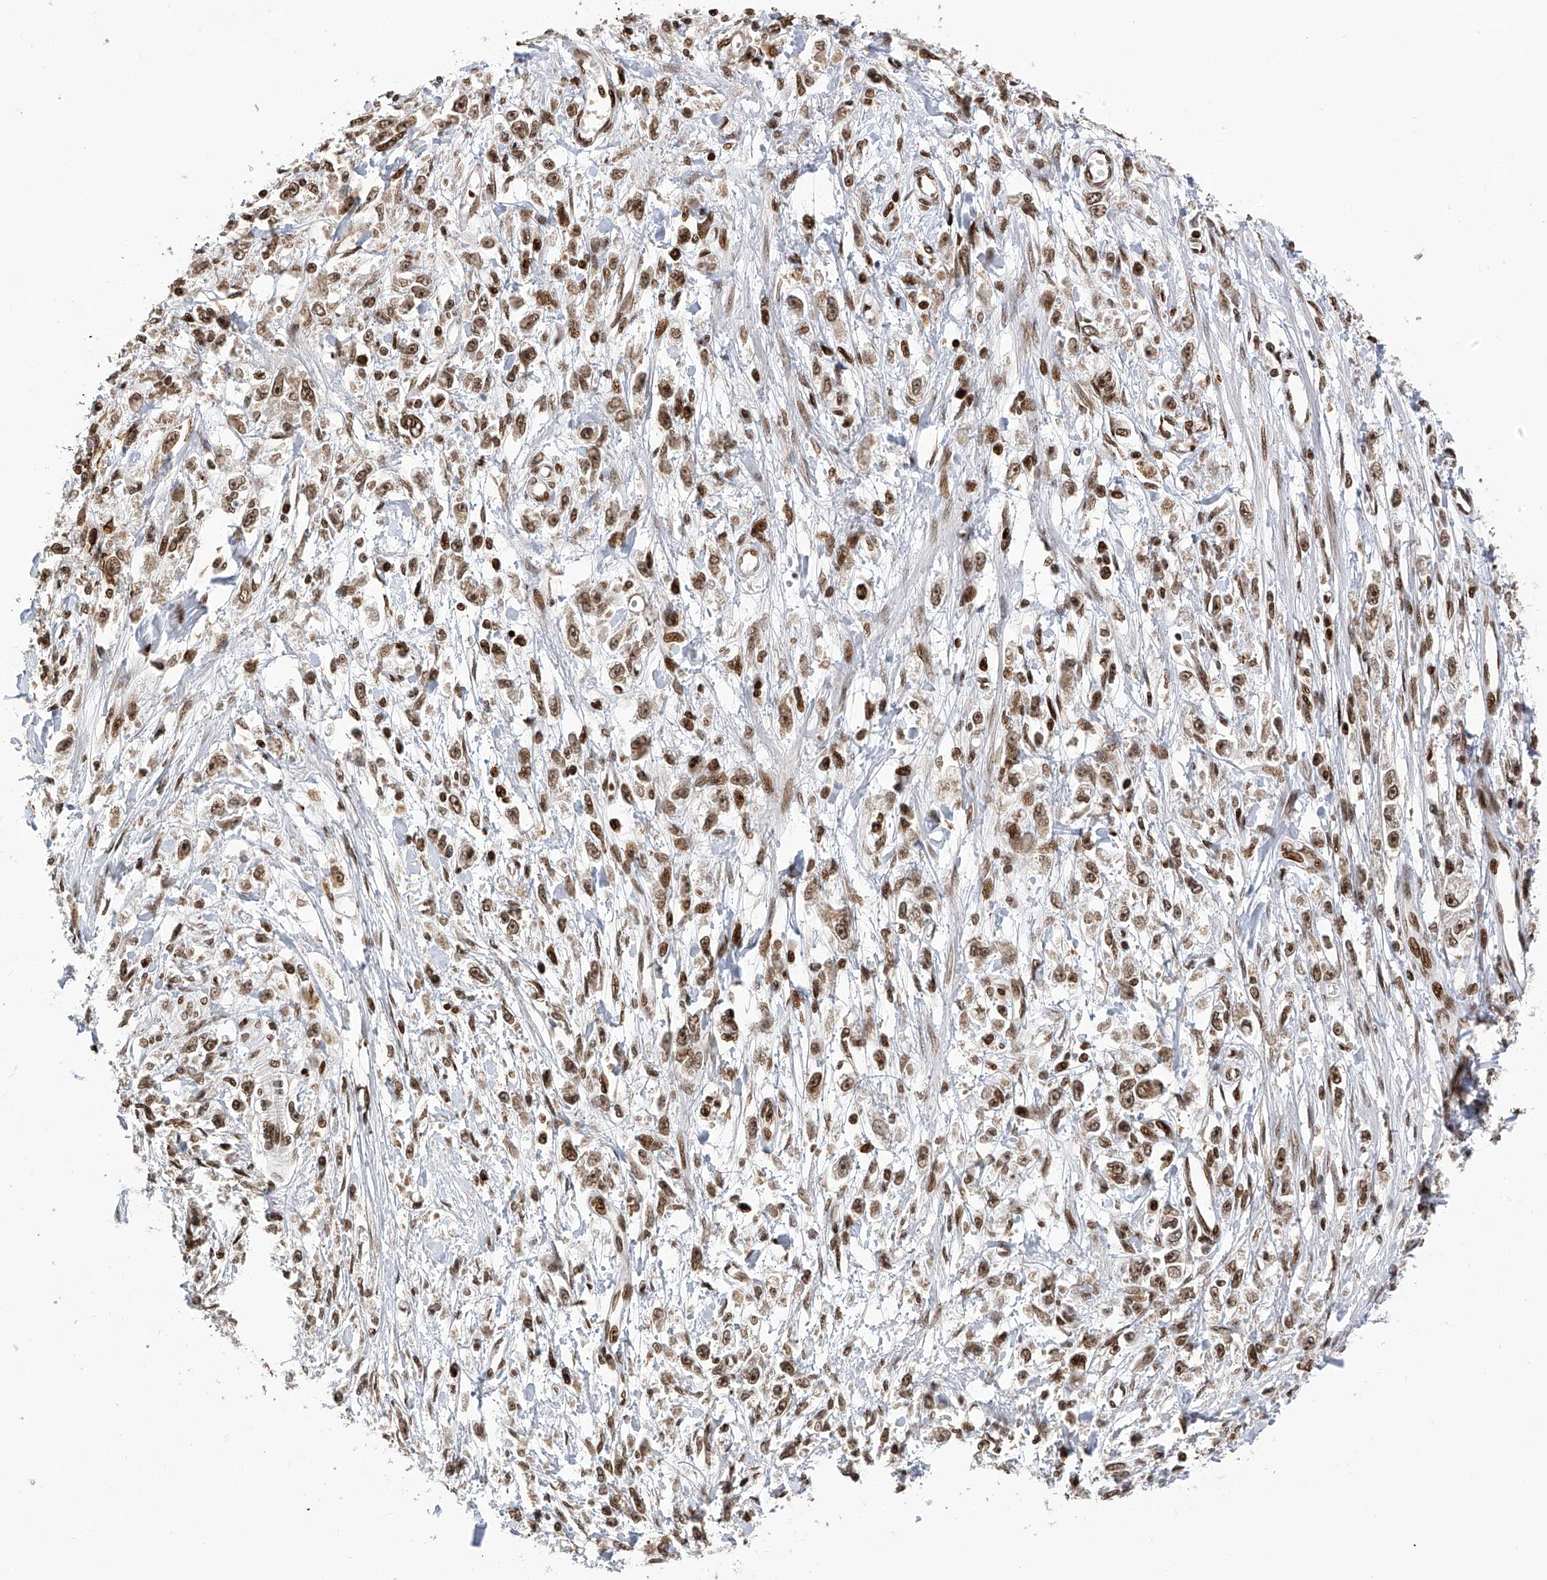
{"staining": {"intensity": "moderate", "quantity": ">75%", "location": "nuclear"}, "tissue": "stomach cancer", "cell_type": "Tumor cells", "image_type": "cancer", "snomed": [{"axis": "morphology", "description": "Adenocarcinoma, NOS"}, {"axis": "topography", "description": "Stomach"}], "caption": "A high-resolution histopathology image shows immunohistochemistry (IHC) staining of adenocarcinoma (stomach), which shows moderate nuclear expression in approximately >75% of tumor cells.", "gene": "PAK1IP1", "patient": {"sex": "female", "age": 59}}